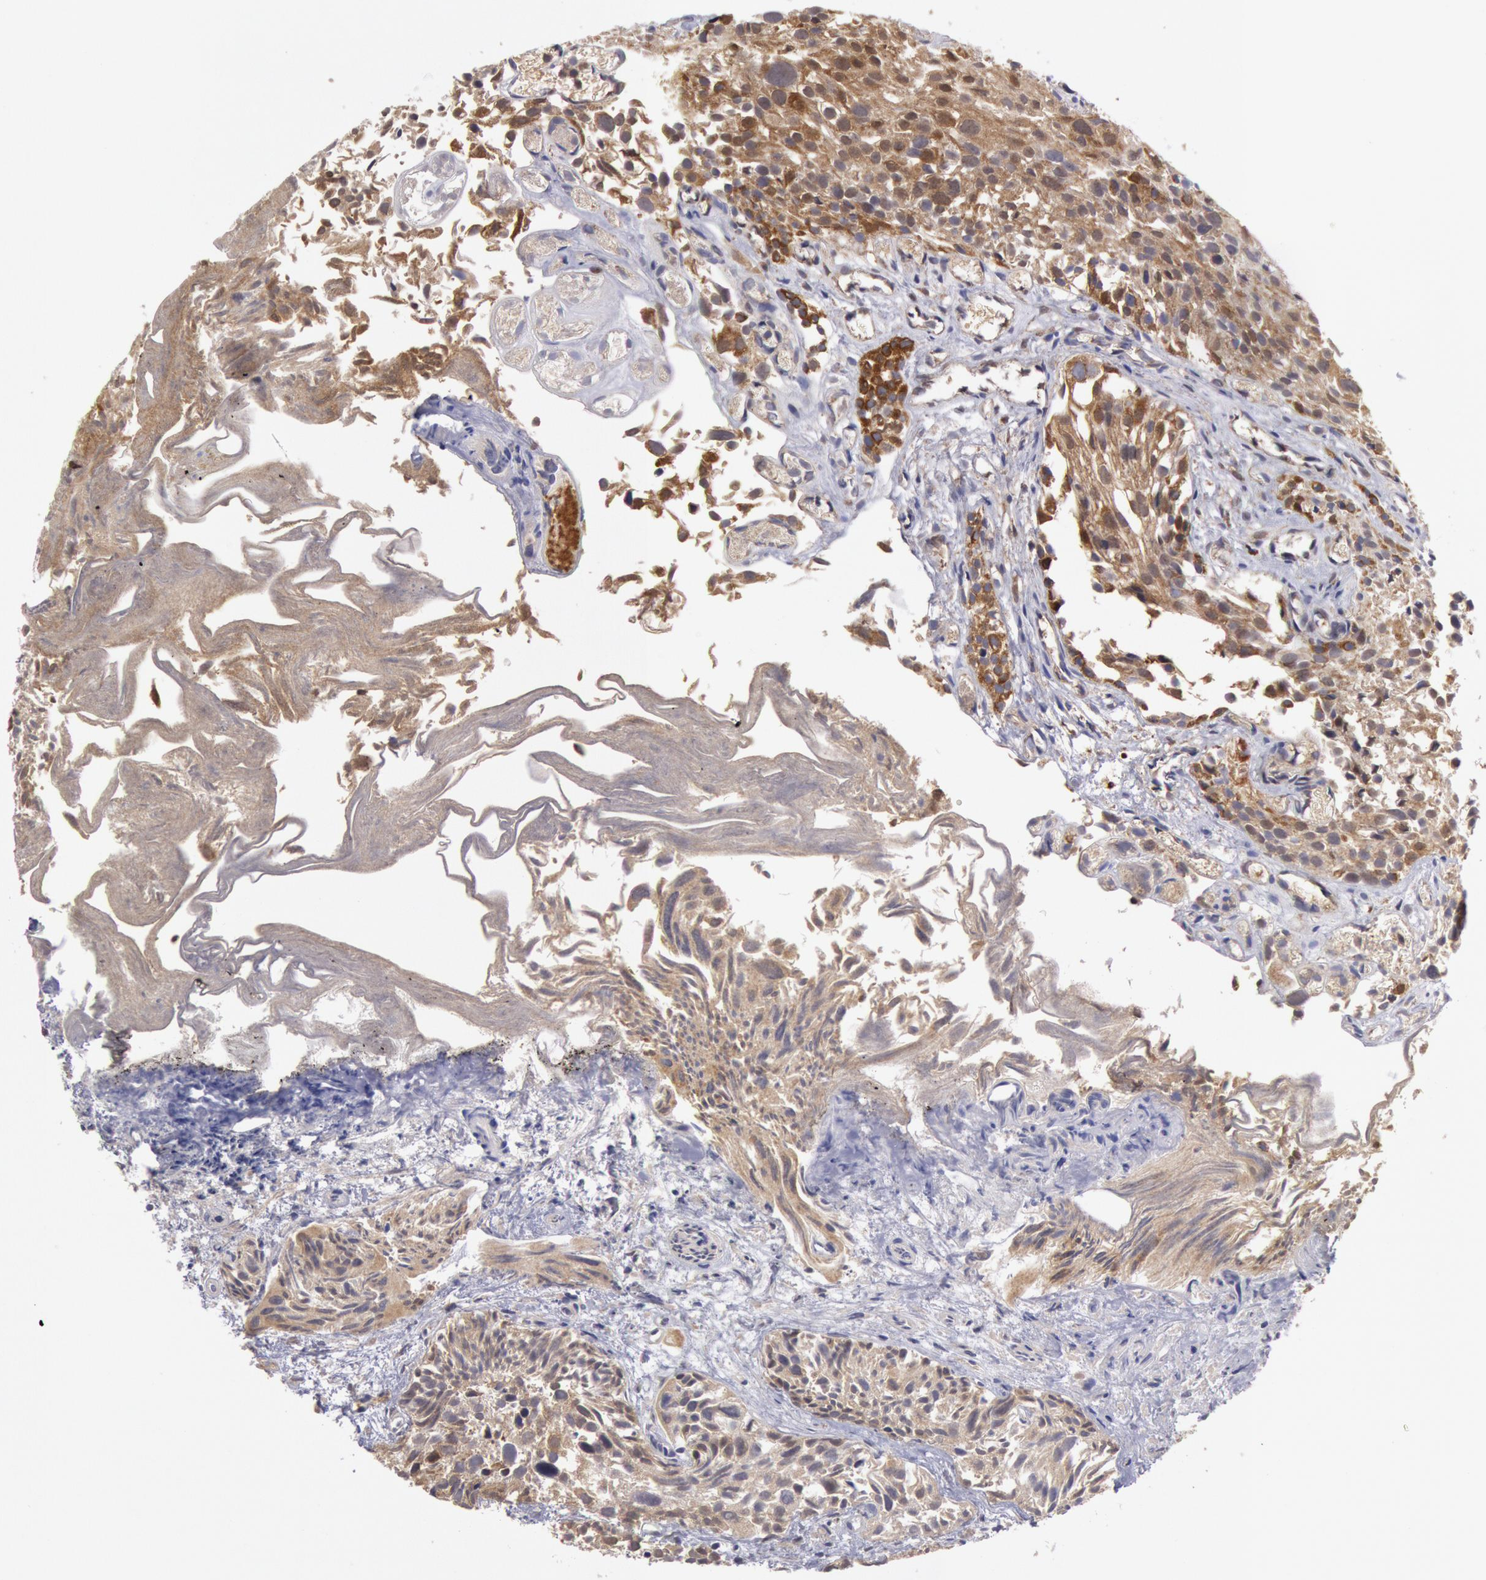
{"staining": {"intensity": "weak", "quantity": ">75%", "location": "cytoplasmic/membranous"}, "tissue": "urothelial cancer", "cell_type": "Tumor cells", "image_type": "cancer", "snomed": [{"axis": "morphology", "description": "Urothelial carcinoma, High grade"}, {"axis": "topography", "description": "Urinary bladder"}], "caption": "Protein staining of urothelial carcinoma (high-grade) tissue demonstrates weak cytoplasmic/membranous expression in approximately >75% of tumor cells.", "gene": "MPST", "patient": {"sex": "female", "age": 78}}